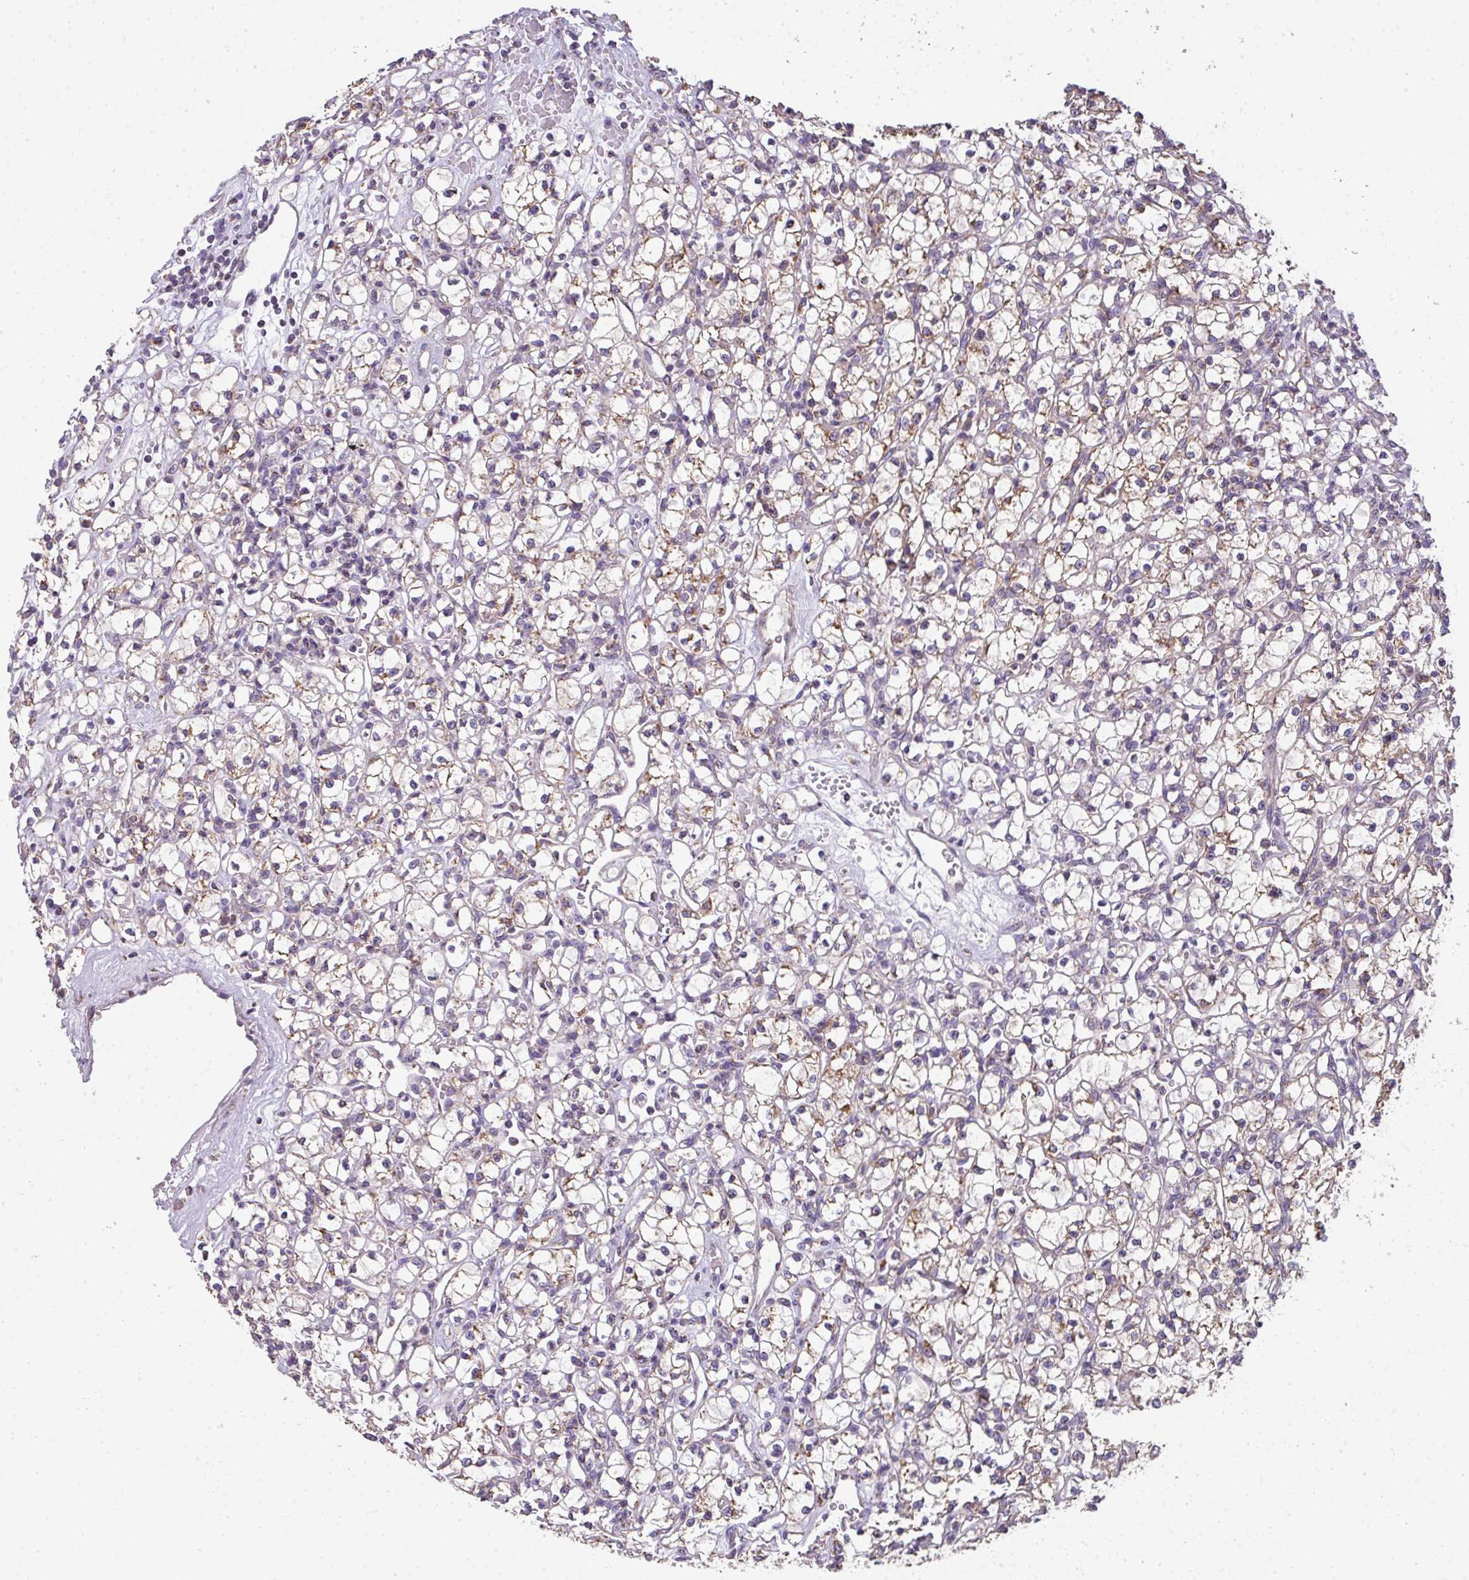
{"staining": {"intensity": "moderate", "quantity": "<25%", "location": "cytoplasmic/membranous"}, "tissue": "renal cancer", "cell_type": "Tumor cells", "image_type": "cancer", "snomed": [{"axis": "morphology", "description": "Adenocarcinoma, NOS"}, {"axis": "topography", "description": "Kidney"}], "caption": "High-magnification brightfield microscopy of renal adenocarcinoma stained with DAB (3,3'-diaminobenzidine) (brown) and counterstained with hematoxylin (blue). tumor cells exhibit moderate cytoplasmic/membranous staining is seen in about<25% of cells. (DAB IHC, brown staining for protein, blue staining for nuclei).", "gene": "PALS2", "patient": {"sex": "female", "age": 59}}